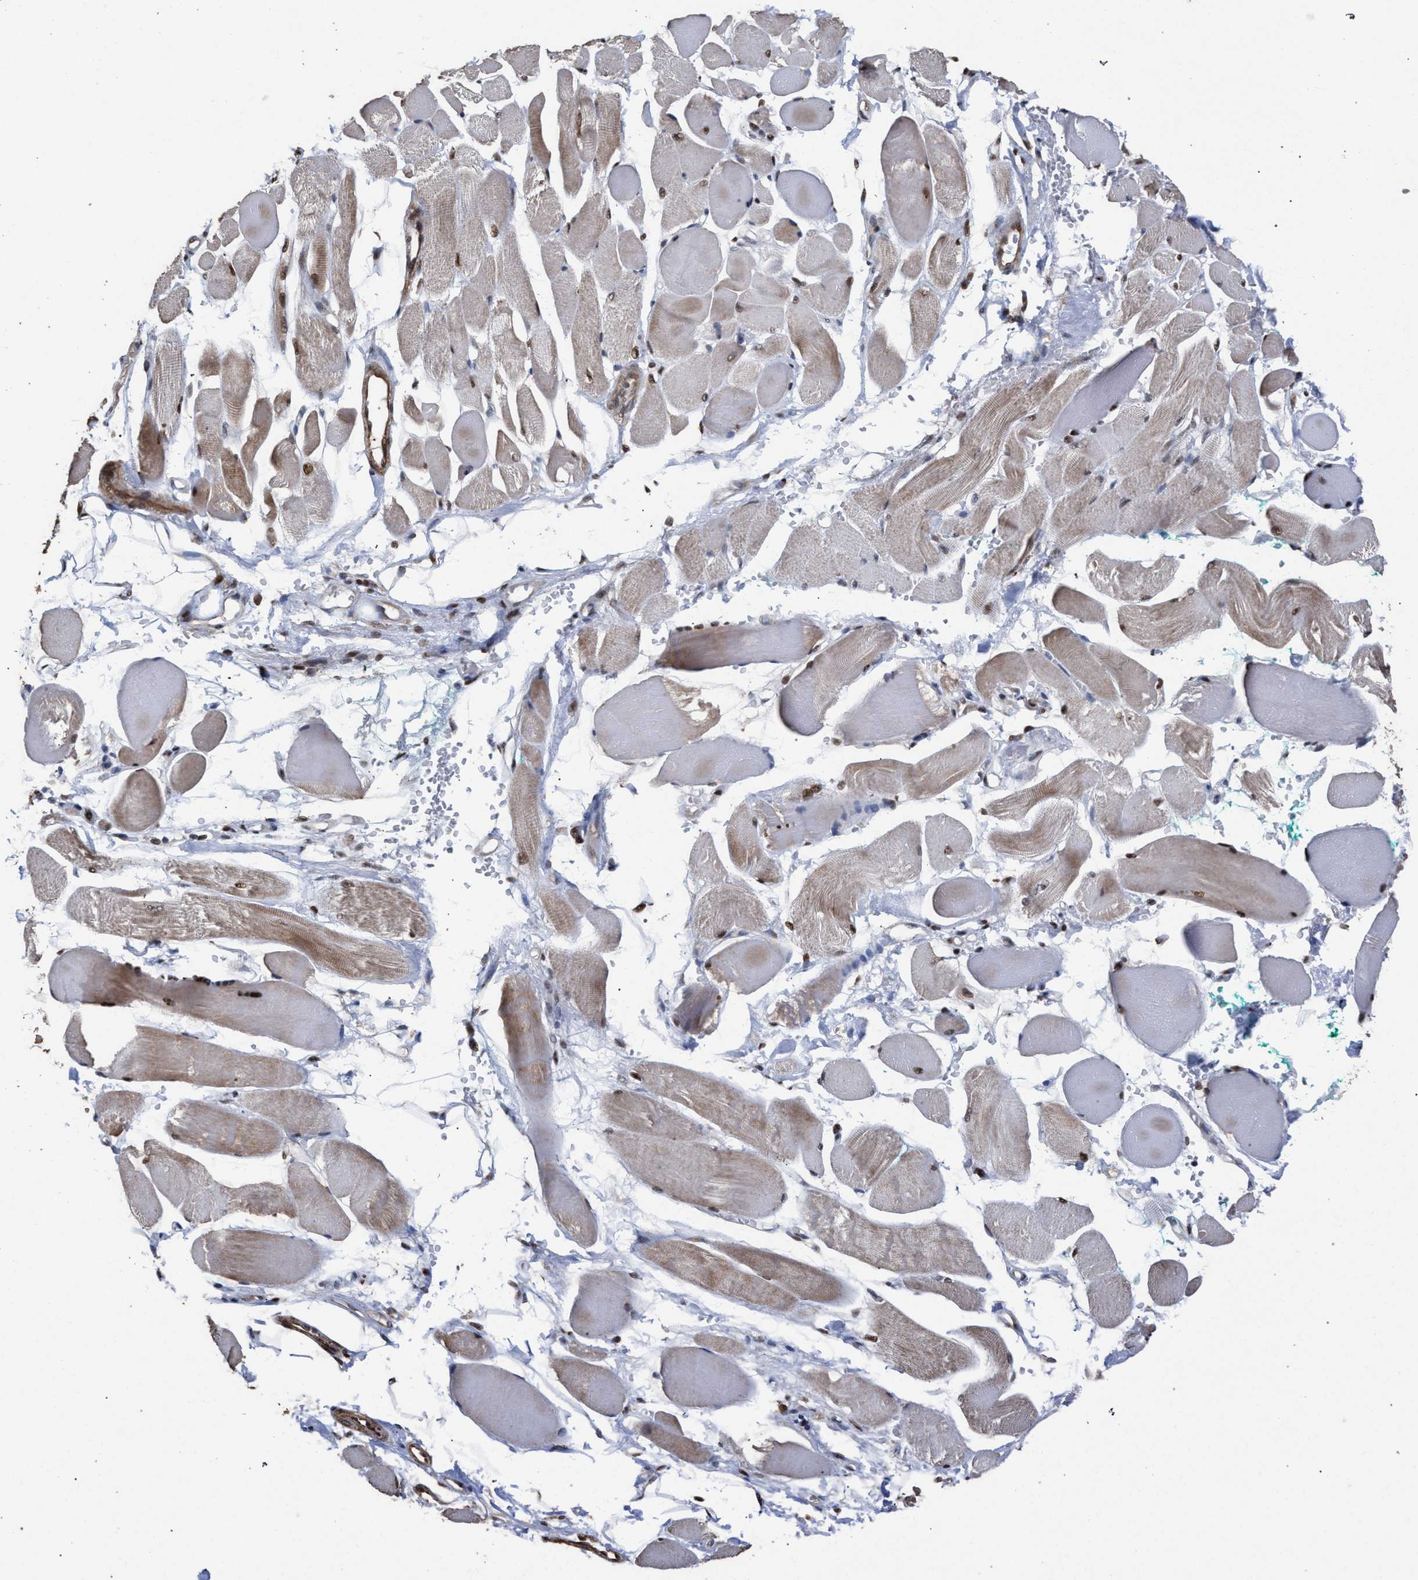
{"staining": {"intensity": "strong", "quantity": "25%-75%", "location": "nuclear"}, "tissue": "skeletal muscle", "cell_type": "Myocytes", "image_type": "normal", "snomed": [{"axis": "morphology", "description": "Normal tissue, NOS"}, {"axis": "topography", "description": "Skeletal muscle"}, {"axis": "topography", "description": "Peripheral nerve tissue"}], "caption": "Brown immunohistochemical staining in unremarkable skeletal muscle exhibits strong nuclear positivity in approximately 25%-75% of myocytes.", "gene": "TP53BP1", "patient": {"sex": "female", "age": 84}}